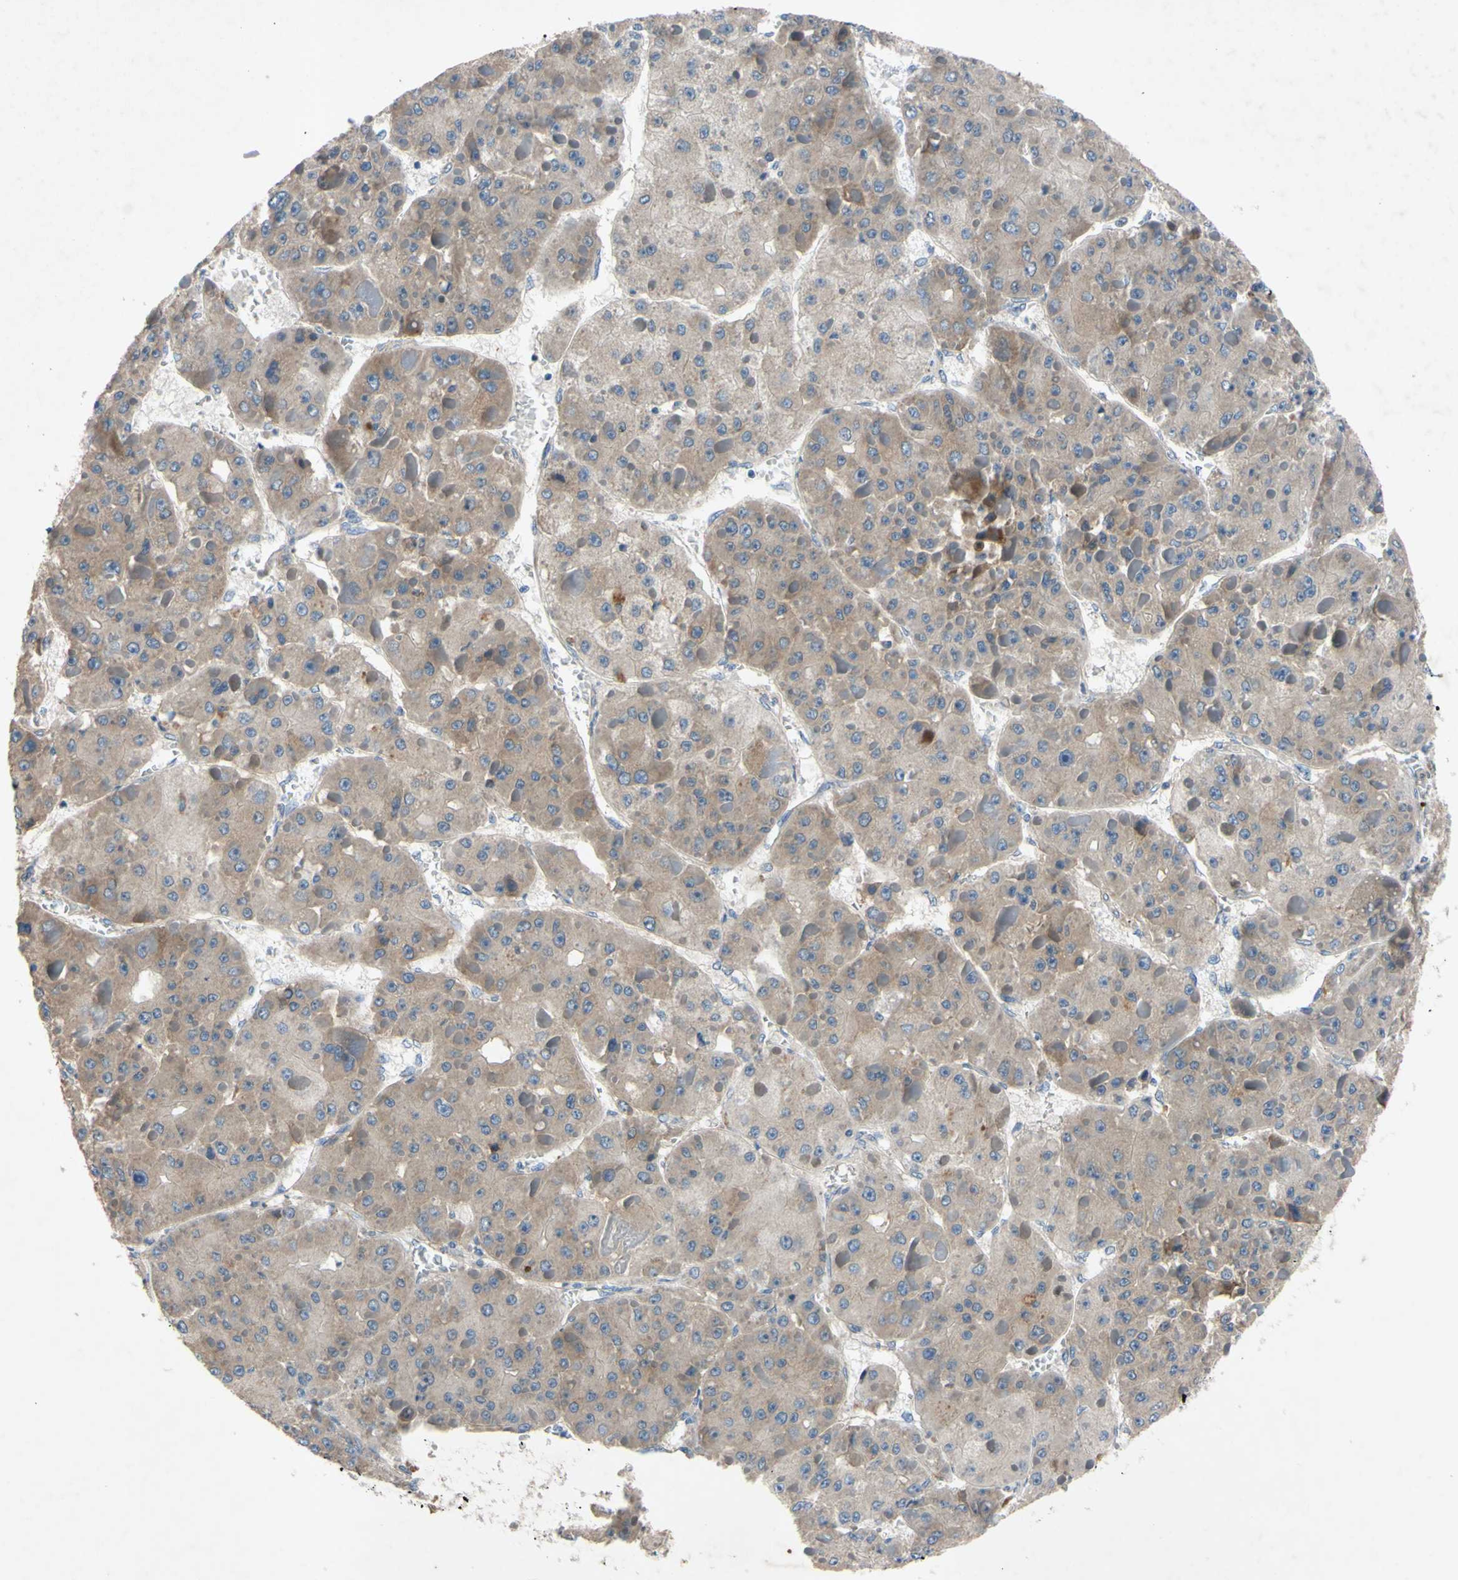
{"staining": {"intensity": "weak", "quantity": ">75%", "location": "cytoplasmic/membranous"}, "tissue": "liver cancer", "cell_type": "Tumor cells", "image_type": "cancer", "snomed": [{"axis": "morphology", "description": "Carcinoma, Hepatocellular, NOS"}, {"axis": "topography", "description": "Liver"}], "caption": "Tumor cells show low levels of weak cytoplasmic/membranous staining in approximately >75% of cells in liver cancer.", "gene": "HILPDA", "patient": {"sex": "female", "age": 73}}